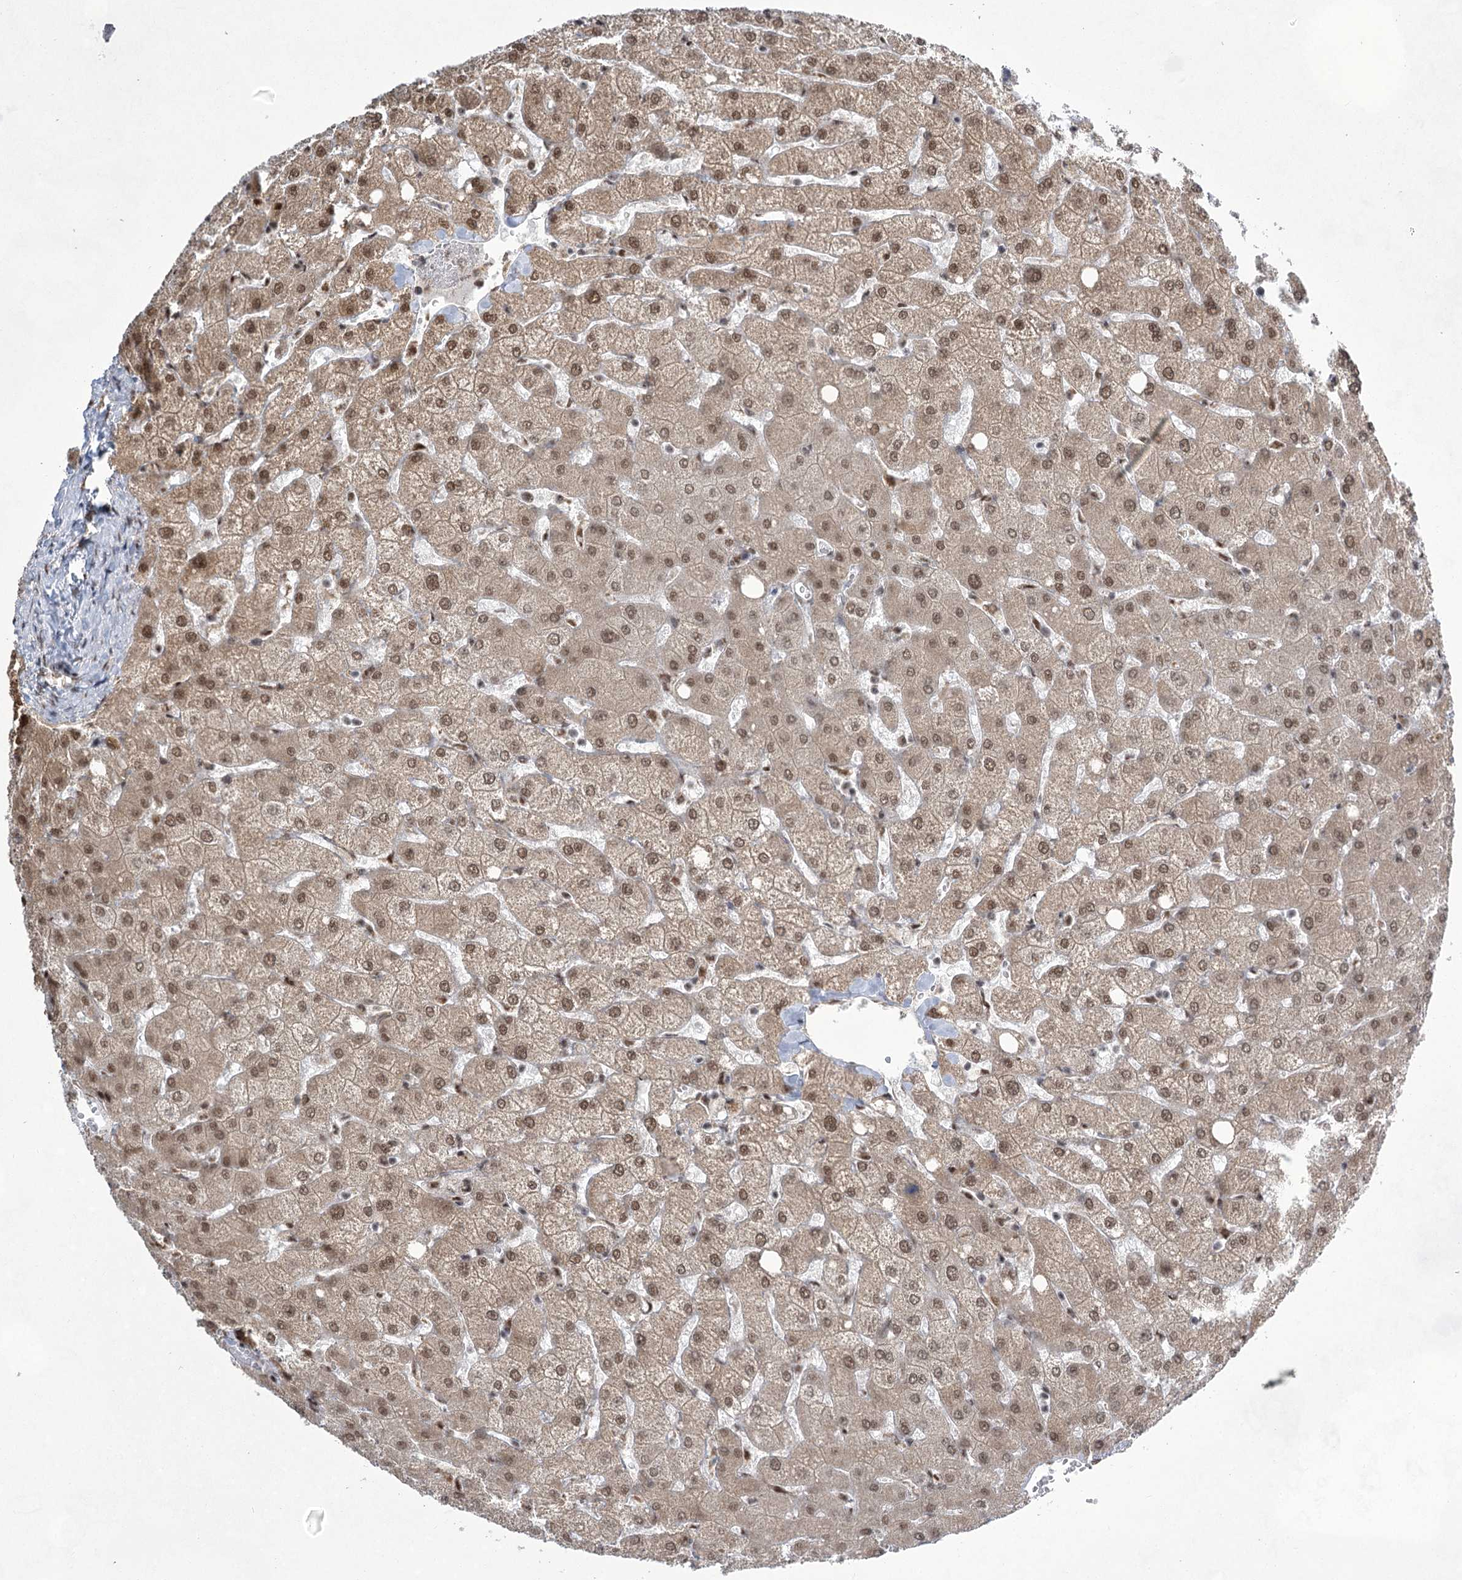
{"staining": {"intensity": "moderate", "quantity": ">75%", "location": "cytoplasmic/membranous,nuclear"}, "tissue": "liver", "cell_type": "Cholangiocytes", "image_type": "normal", "snomed": [{"axis": "morphology", "description": "Normal tissue, NOS"}, {"axis": "topography", "description": "Liver"}], "caption": "Moderate cytoplasmic/membranous,nuclear positivity is seen in approximately >75% of cholangiocytes in normal liver.", "gene": "ZCCHC8", "patient": {"sex": "female", "age": 54}}